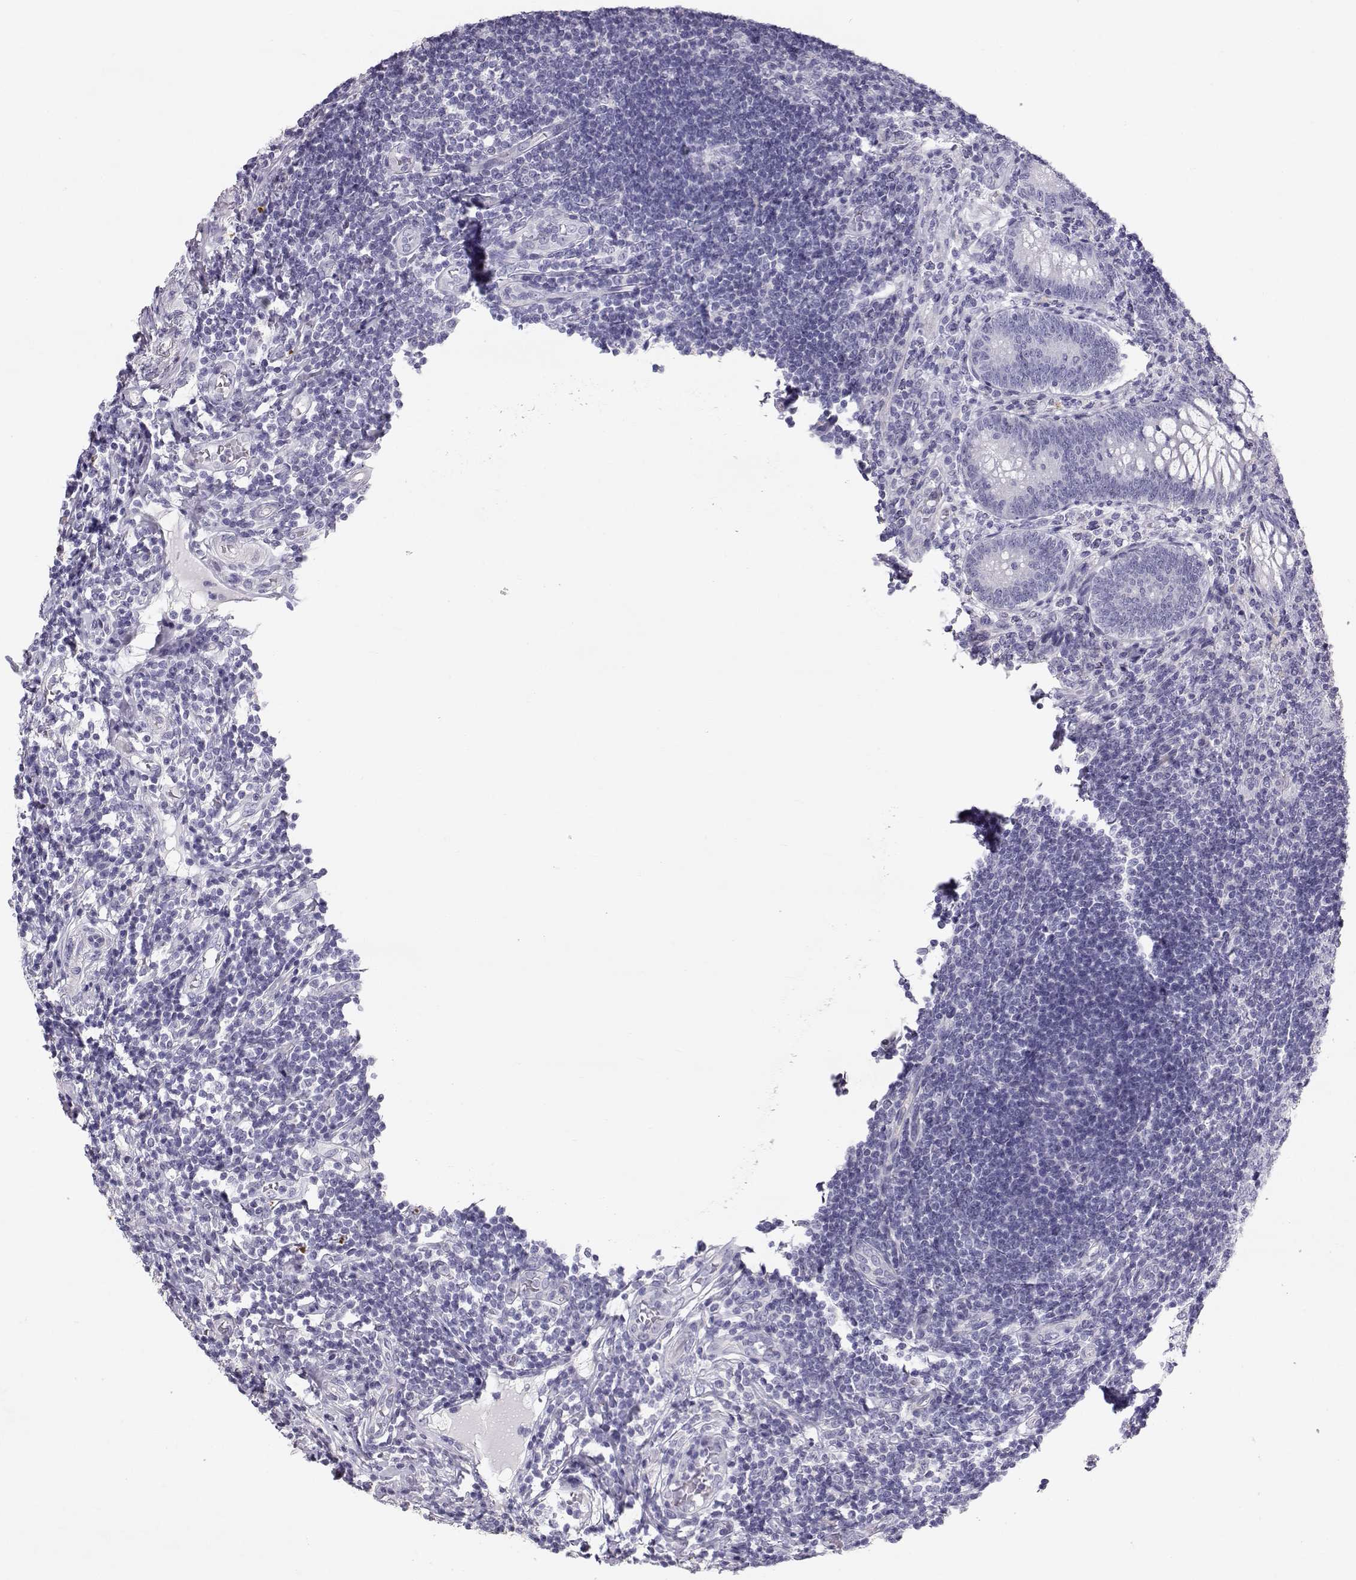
{"staining": {"intensity": "negative", "quantity": "none", "location": "none"}, "tissue": "appendix", "cell_type": "Glandular cells", "image_type": "normal", "snomed": [{"axis": "morphology", "description": "Normal tissue, NOS"}, {"axis": "morphology", "description": "Inflammation, NOS"}, {"axis": "topography", "description": "Appendix"}], "caption": "Glandular cells show no significant protein staining in benign appendix. The staining is performed using DAB (3,3'-diaminobenzidine) brown chromogen with nuclei counter-stained in using hematoxylin.", "gene": "RD3", "patient": {"sex": "male", "age": 16}}